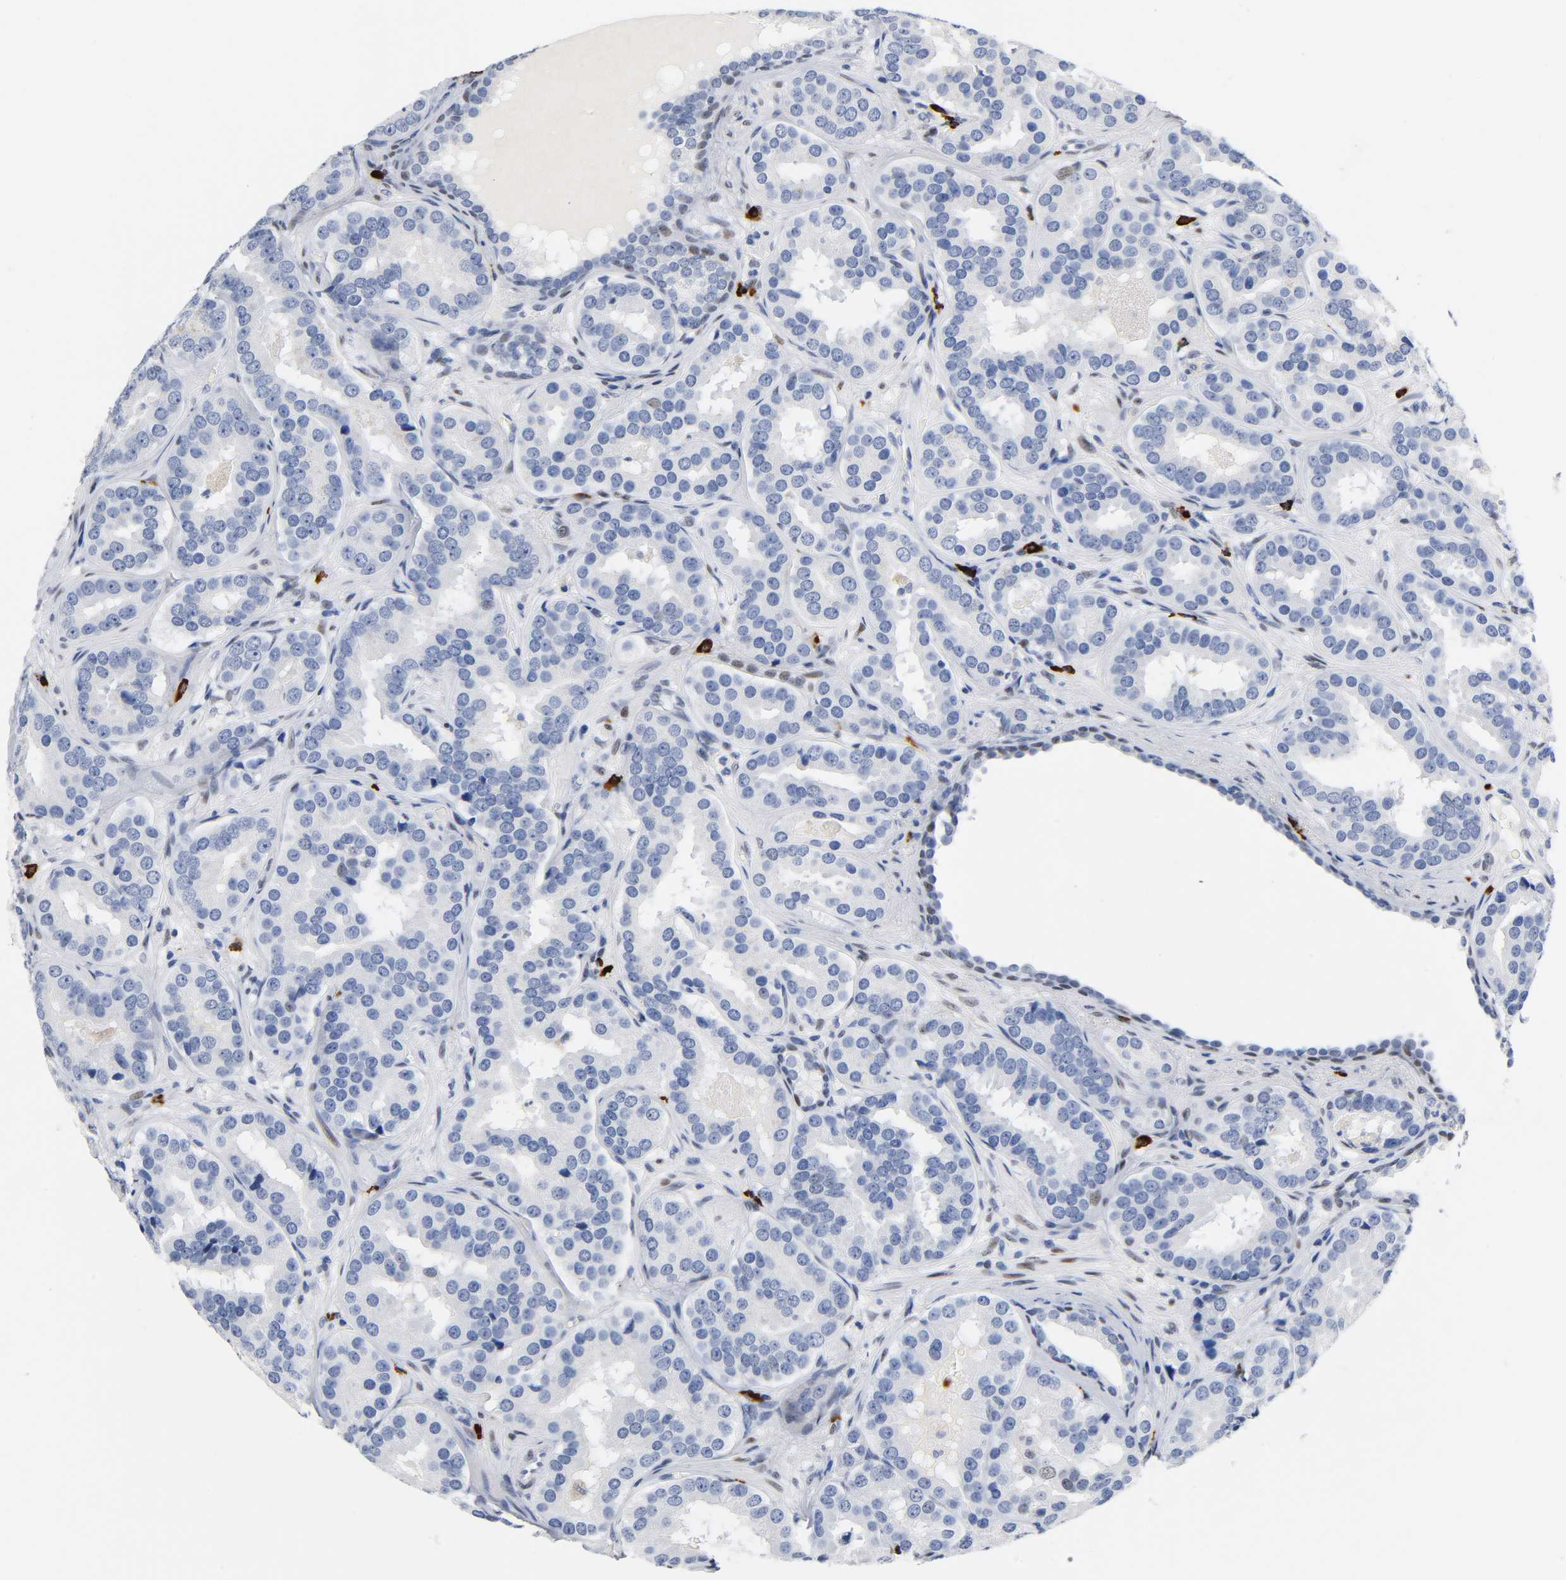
{"staining": {"intensity": "negative", "quantity": "none", "location": "none"}, "tissue": "prostate cancer", "cell_type": "Tumor cells", "image_type": "cancer", "snomed": [{"axis": "morphology", "description": "Adenocarcinoma, Low grade"}, {"axis": "topography", "description": "Prostate"}], "caption": "This is an immunohistochemistry (IHC) photomicrograph of prostate adenocarcinoma (low-grade). There is no staining in tumor cells.", "gene": "NAB2", "patient": {"sex": "male", "age": 59}}